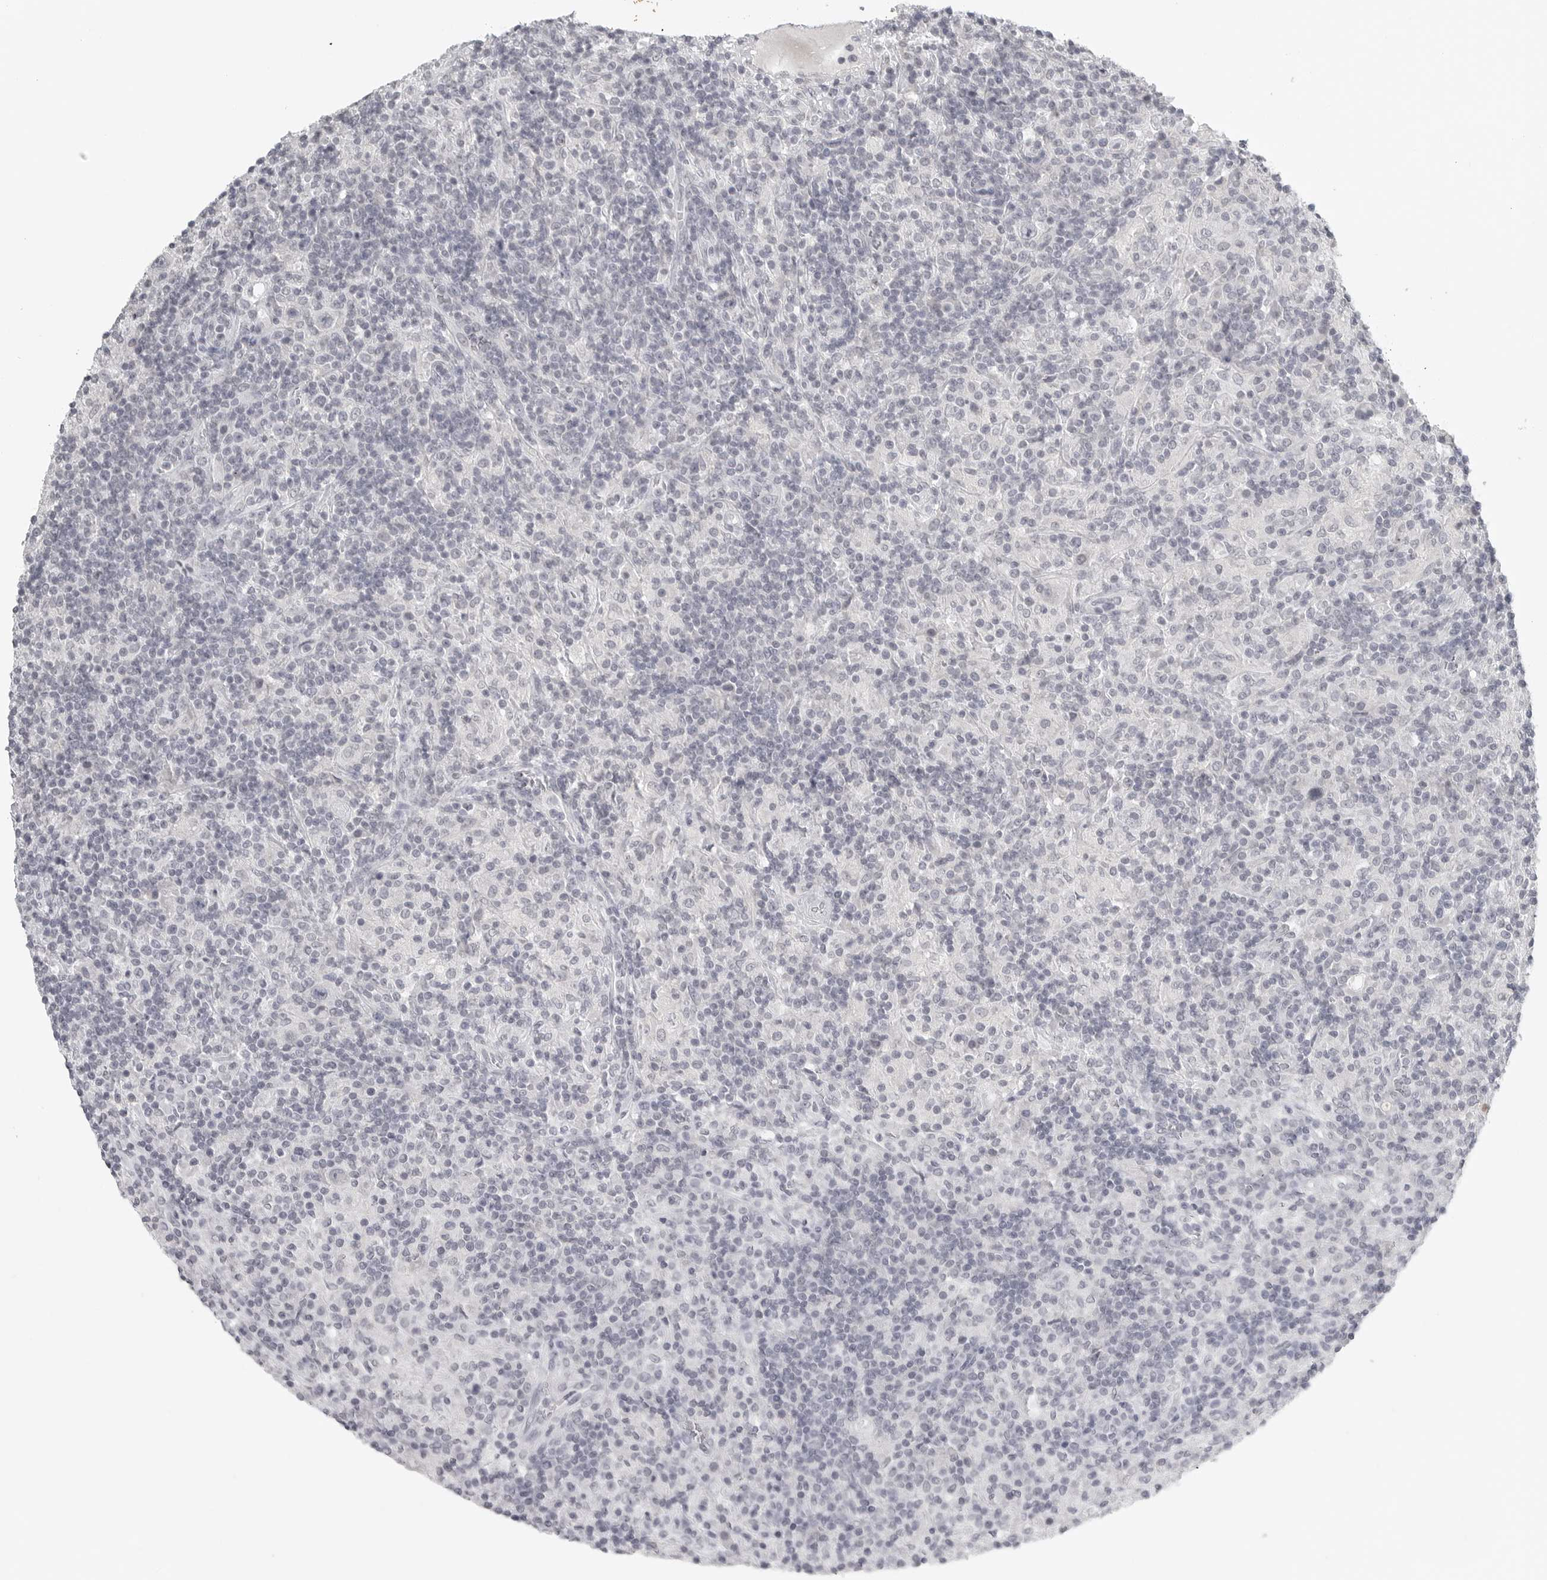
{"staining": {"intensity": "negative", "quantity": "none", "location": "none"}, "tissue": "lymphoma", "cell_type": "Tumor cells", "image_type": "cancer", "snomed": [{"axis": "morphology", "description": "Hodgkin's disease, NOS"}, {"axis": "topography", "description": "Lymph node"}], "caption": "Lymphoma stained for a protein using immunohistochemistry exhibits no positivity tumor cells.", "gene": "BPIFA1", "patient": {"sex": "male", "age": 70}}